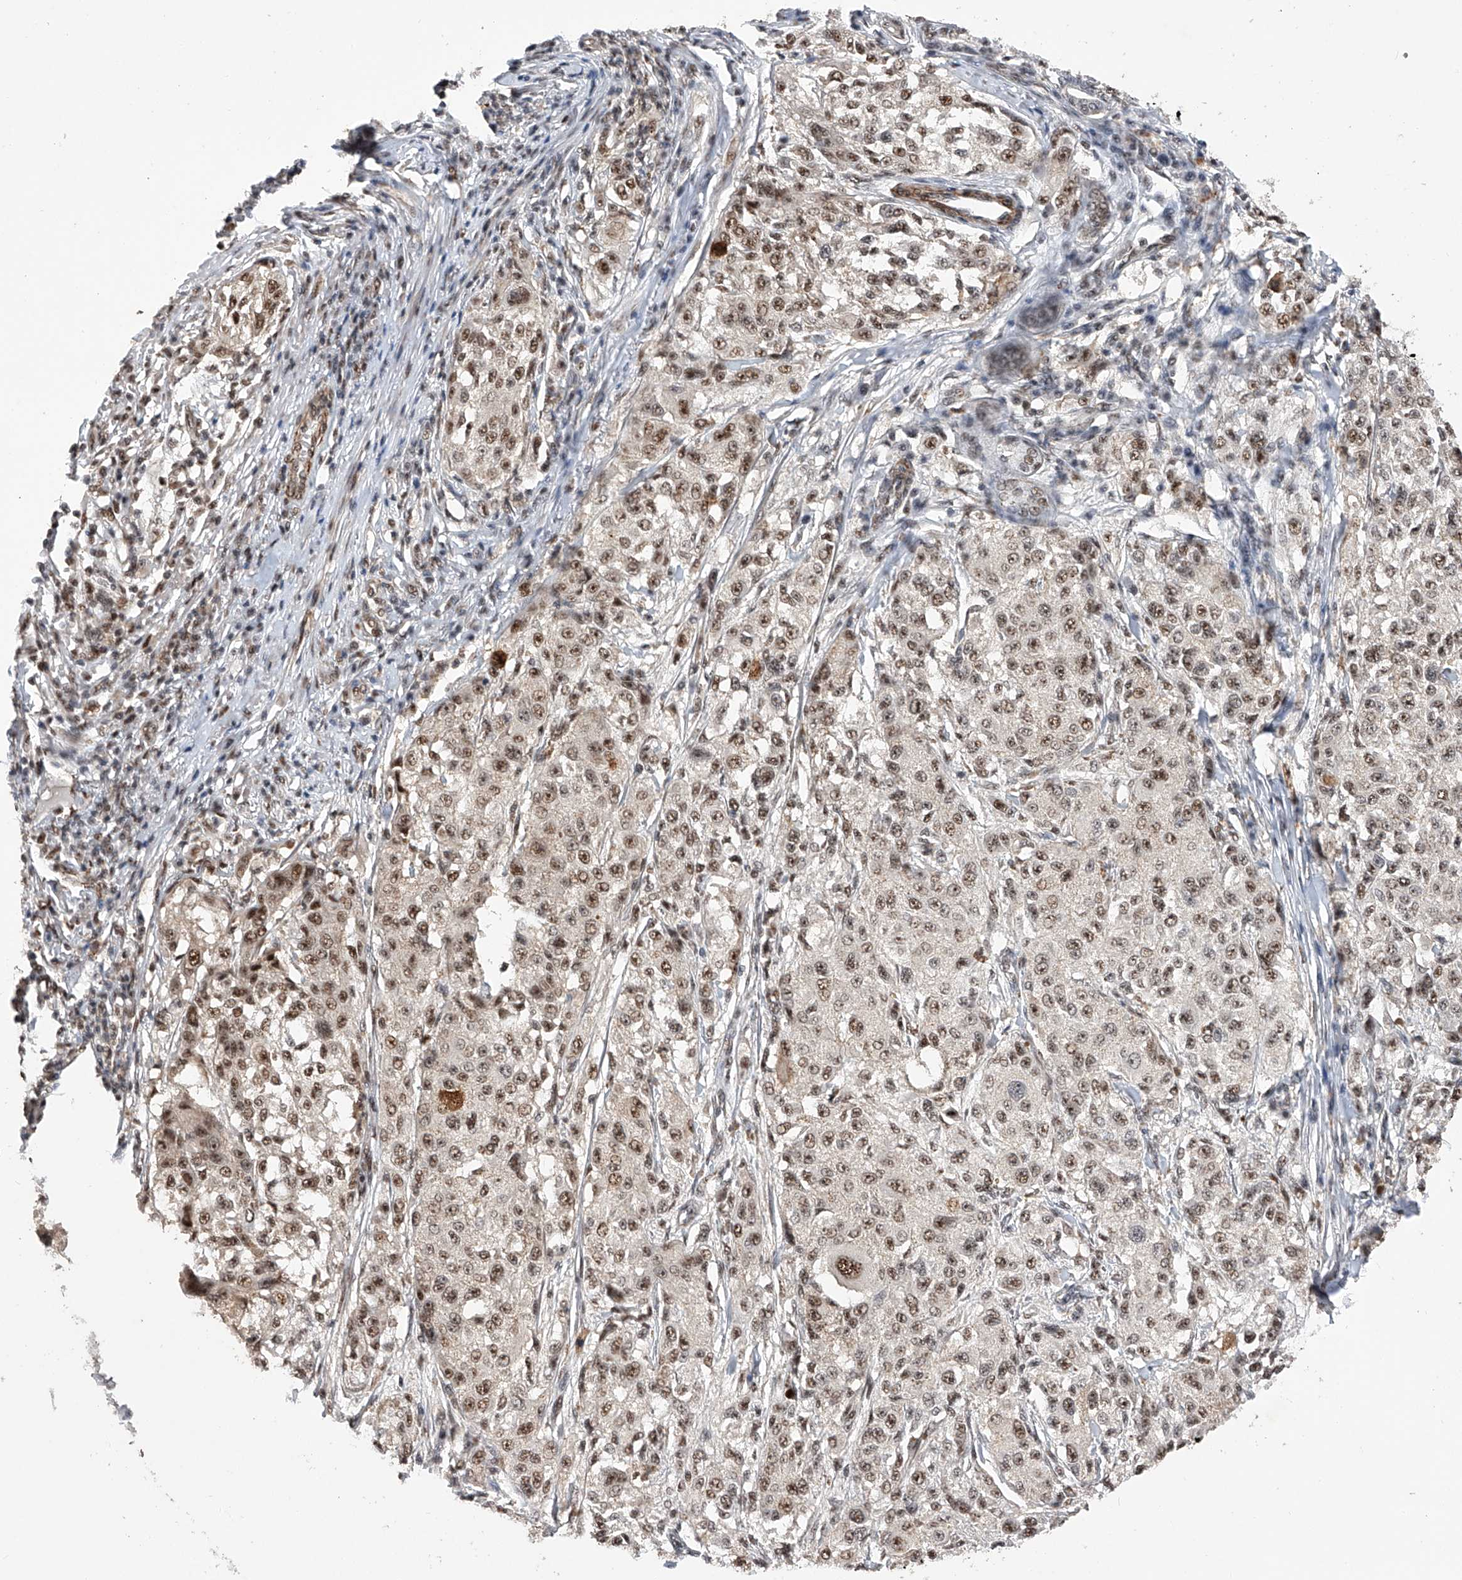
{"staining": {"intensity": "moderate", "quantity": ">75%", "location": "nuclear"}, "tissue": "melanoma", "cell_type": "Tumor cells", "image_type": "cancer", "snomed": [{"axis": "morphology", "description": "Necrosis, NOS"}, {"axis": "morphology", "description": "Malignant melanoma, NOS"}, {"axis": "topography", "description": "Skin"}], "caption": "The histopathology image demonstrates a brown stain indicating the presence of a protein in the nuclear of tumor cells in malignant melanoma. (brown staining indicates protein expression, while blue staining denotes nuclei).", "gene": "NFATC4", "patient": {"sex": "female", "age": 87}}